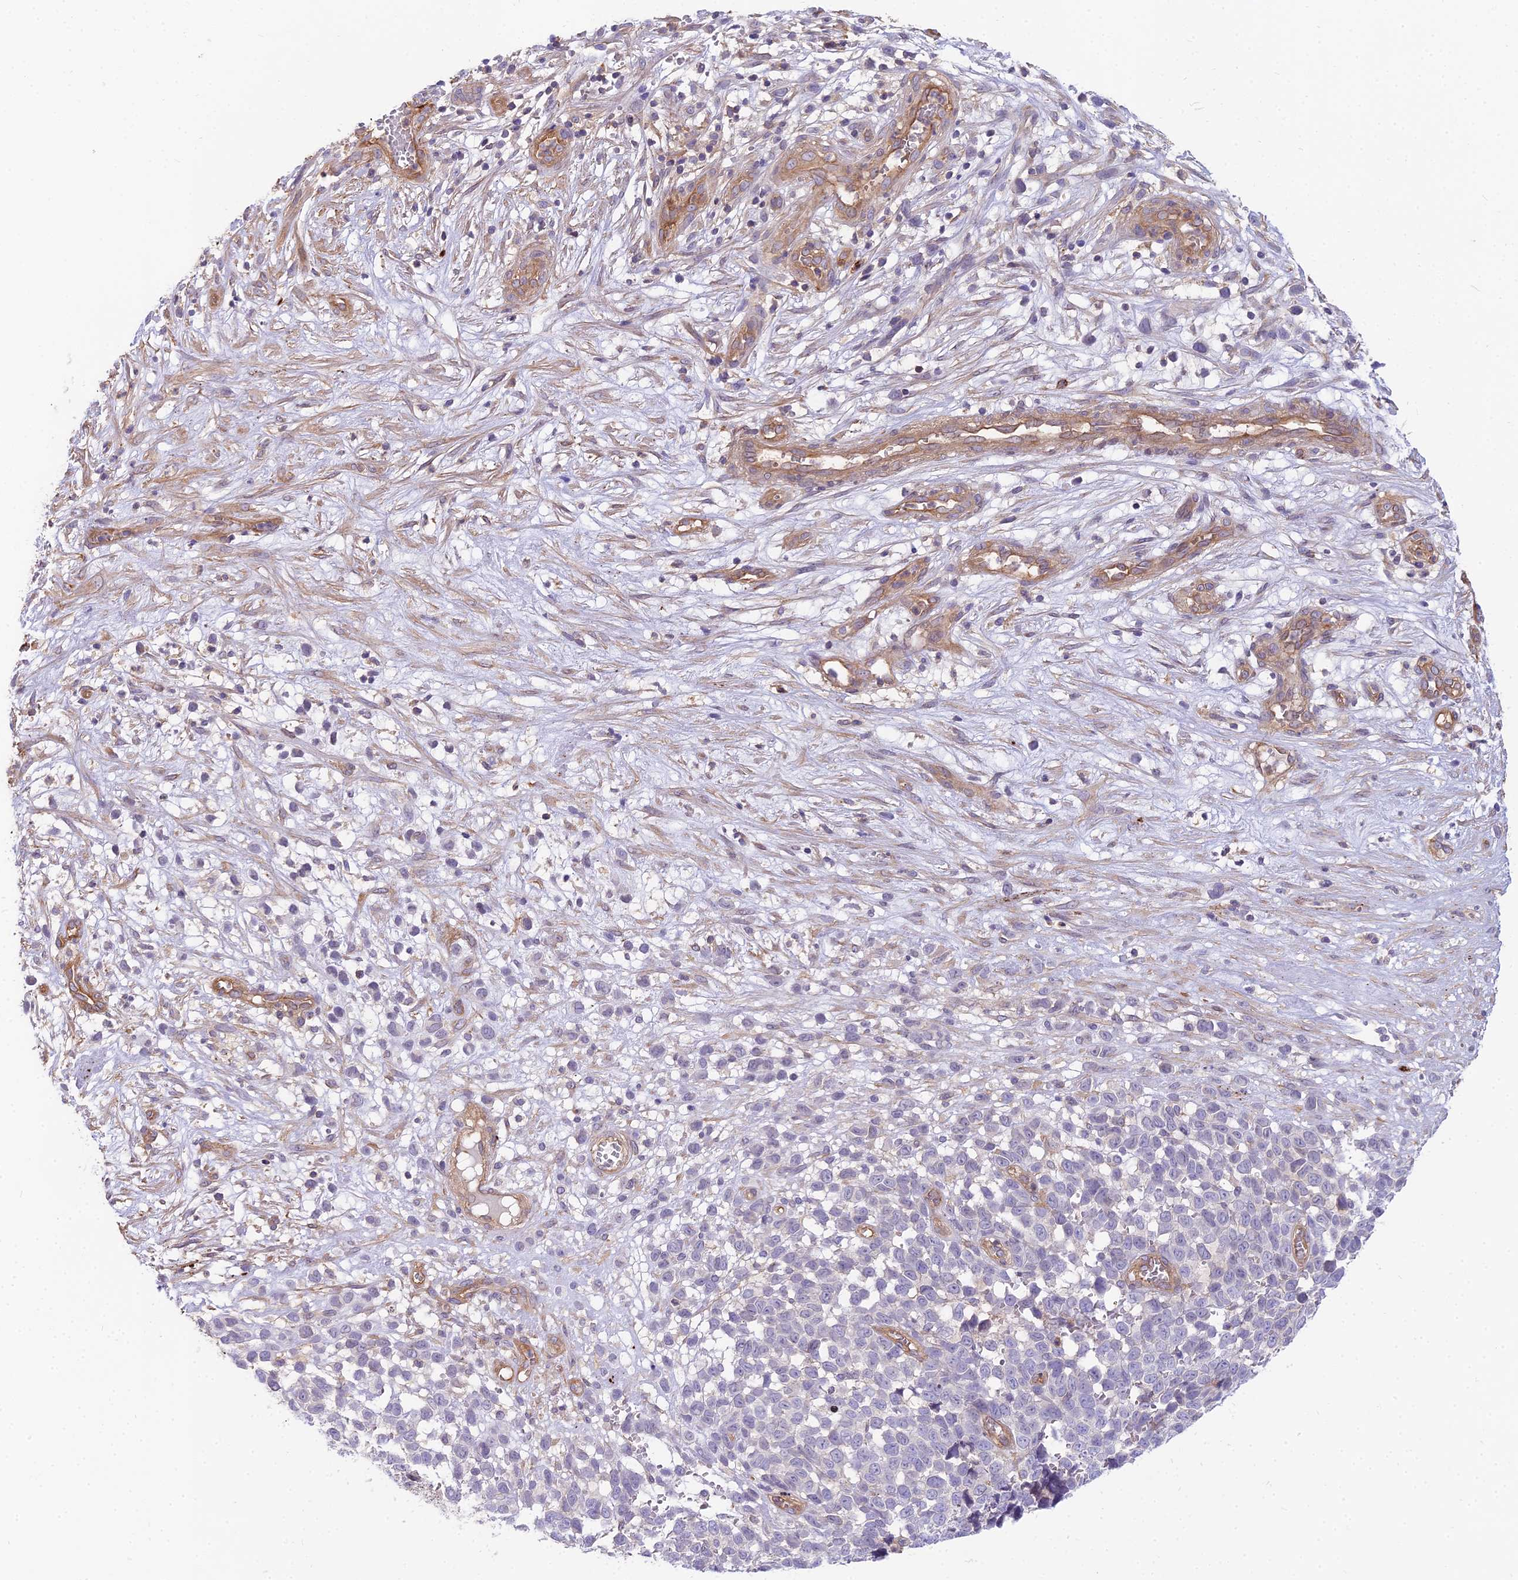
{"staining": {"intensity": "negative", "quantity": "none", "location": "none"}, "tissue": "melanoma", "cell_type": "Tumor cells", "image_type": "cancer", "snomed": [{"axis": "morphology", "description": "Malignant melanoma, NOS"}, {"axis": "topography", "description": "Nose, NOS"}], "caption": "Immunohistochemistry (IHC) micrograph of neoplastic tissue: melanoma stained with DAB shows no significant protein positivity in tumor cells.", "gene": "HLA-DOA", "patient": {"sex": "female", "age": 48}}